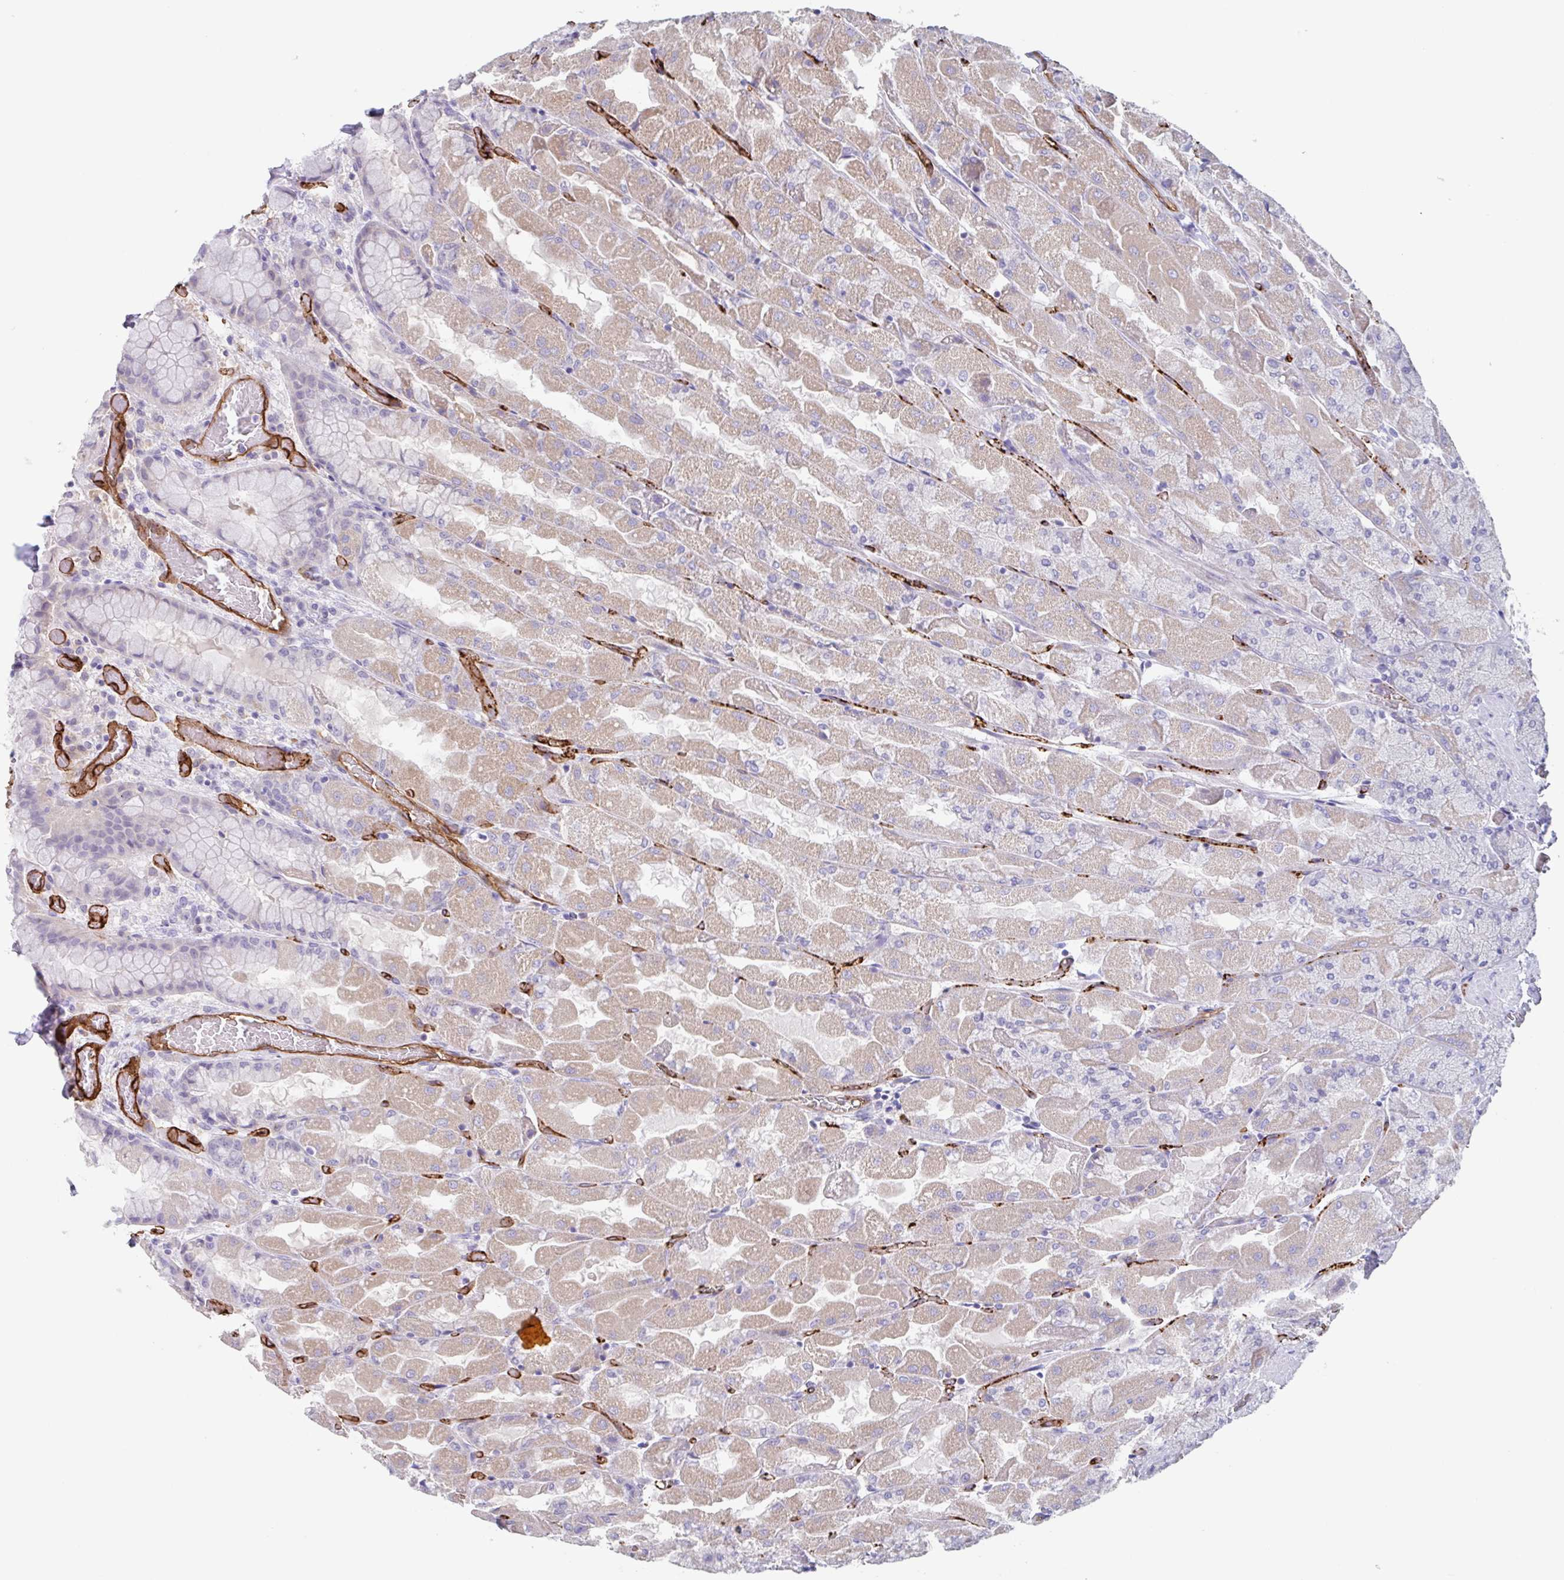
{"staining": {"intensity": "weak", "quantity": "25%-75%", "location": "cytoplasmic/membranous"}, "tissue": "stomach", "cell_type": "Glandular cells", "image_type": "normal", "snomed": [{"axis": "morphology", "description": "Normal tissue, NOS"}, {"axis": "topography", "description": "Stomach"}], "caption": "Immunohistochemical staining of normal stomach reveals 25%-75% levels of weak cytoplasmic/membranous protein expression in about 25%-75% of glandular cells. The staining was performed using DAB to visualize the protein expression in brown, while the nuclei were stained in blue with hematoxylin (Magnification: 20x).", "gene": "EHD4", "patient": {"sex": "female", "age": 61}}